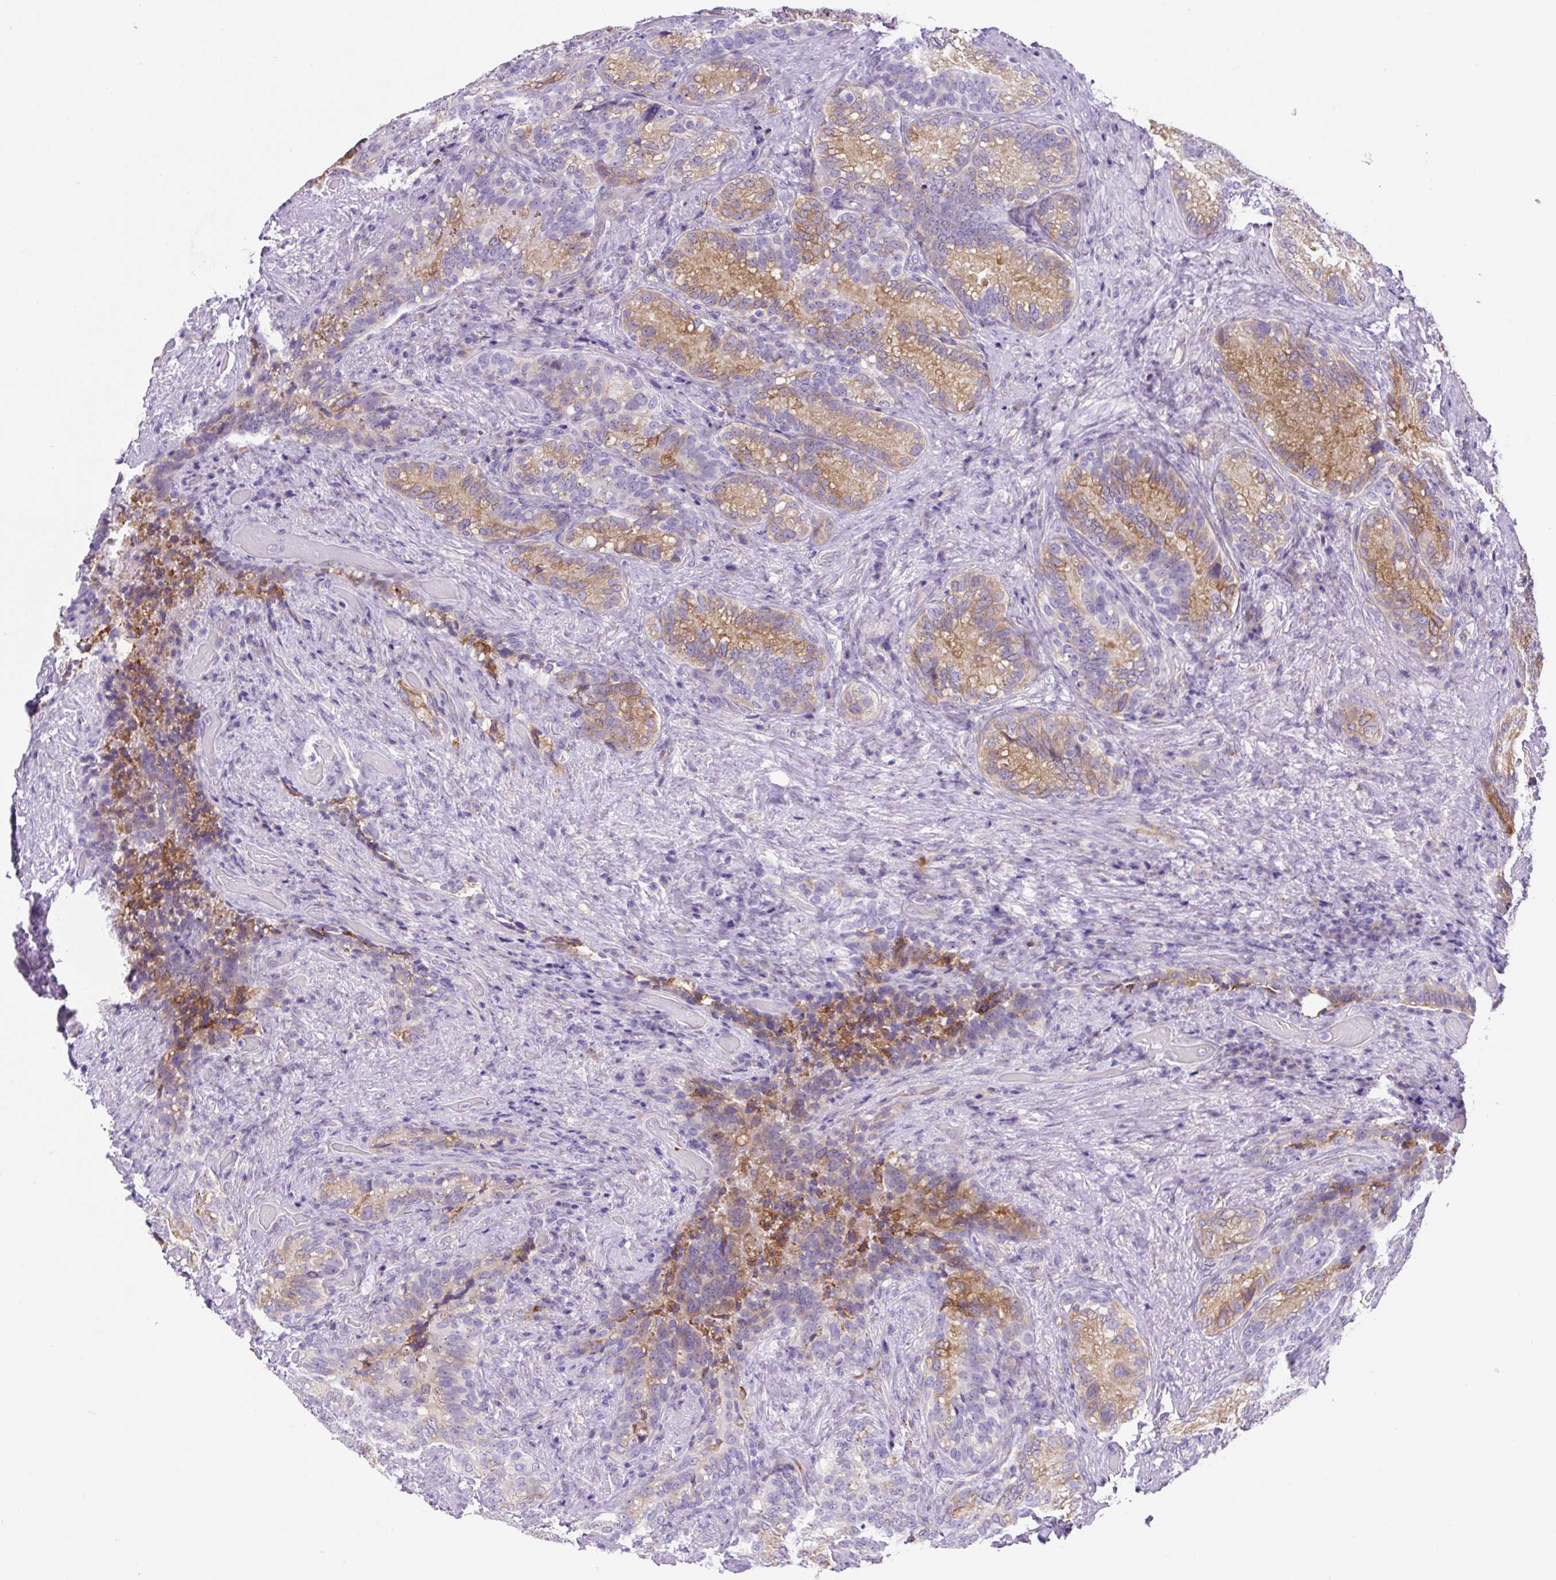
{"staining": {"intensity": "moderate", "quantity": "25%-75%", "location": "cytoplasmic/membranous"}, "tissue": "seminal vesicle", "cell_type": "Glandular cells", "image_type": "normal", "snomed": [{"axis": "morphology", "description": "Normal tissue, NOS"}, {"axis": "topography", "description": "Seminal veicle"}], "caption": "Immunohistochemical staining of benign seminal vesicle reveals 25%-75% levels of moderate cytoplasmic/membranous protein staining in approximately 25%-75% of glandular cells. The protein is shown in brown color, while the nuclei are stained blue.", "gene": "ASB4", "patient": {"sex": "male", "age": 68}}